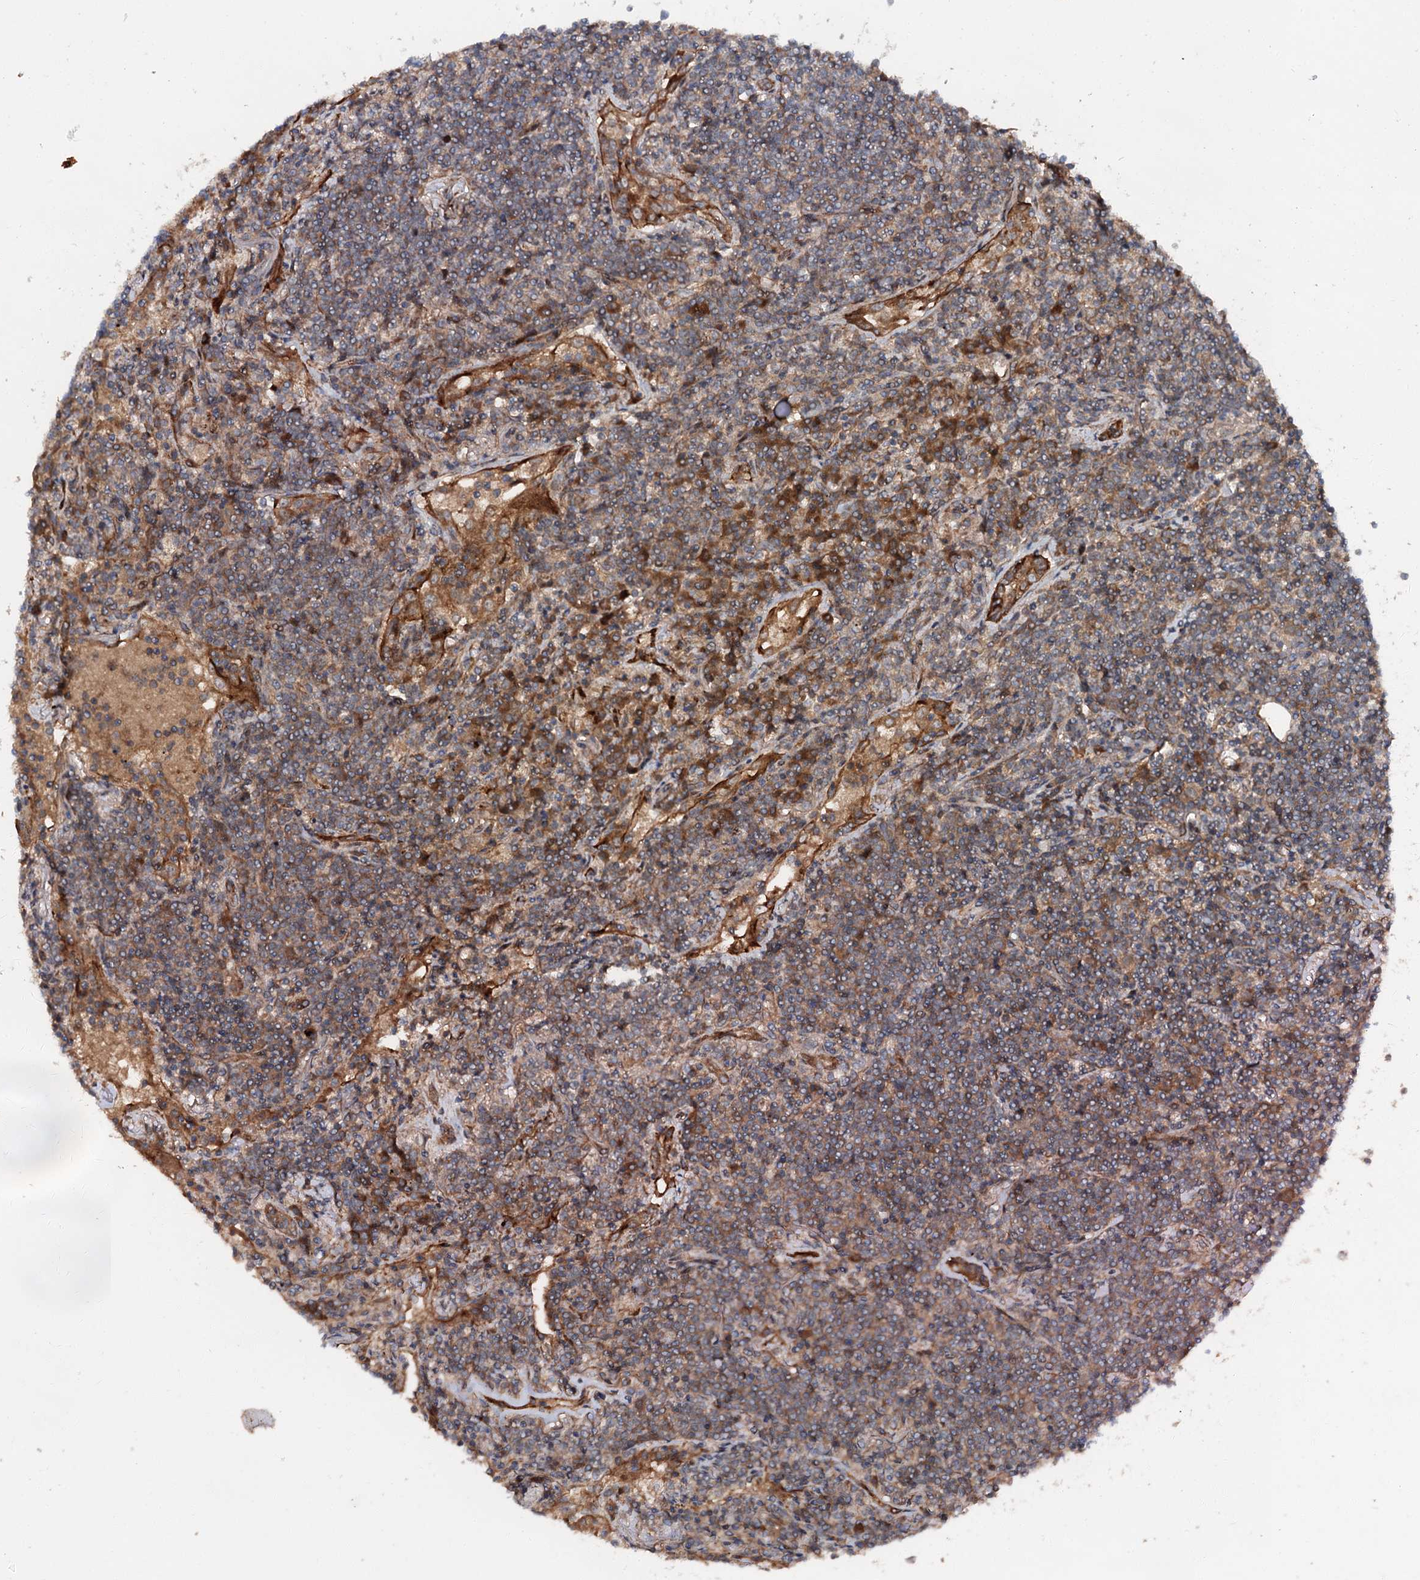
{"staining": {"intensity": "weak", "quantity": ">75%", "location": "cytoplasmic/membranous"}, "tissue": "lymphoma", "cell_type": "Tumor cells", "image_type": "cancer", "snomed": [{"axis": "morphology", "description": "Malignant lymphoma, non-Hodgkin's type, Low grade"}, {"axis": "topography", "description": "Lung"}], "caption": "A photomicrograph of human lymphoma stained for a protein exhibits weak cytoplasmic/membranous brown staining in tumor cells.", "gene": "ADGRG4", "patient": {"sex": "female", "age": 71}}